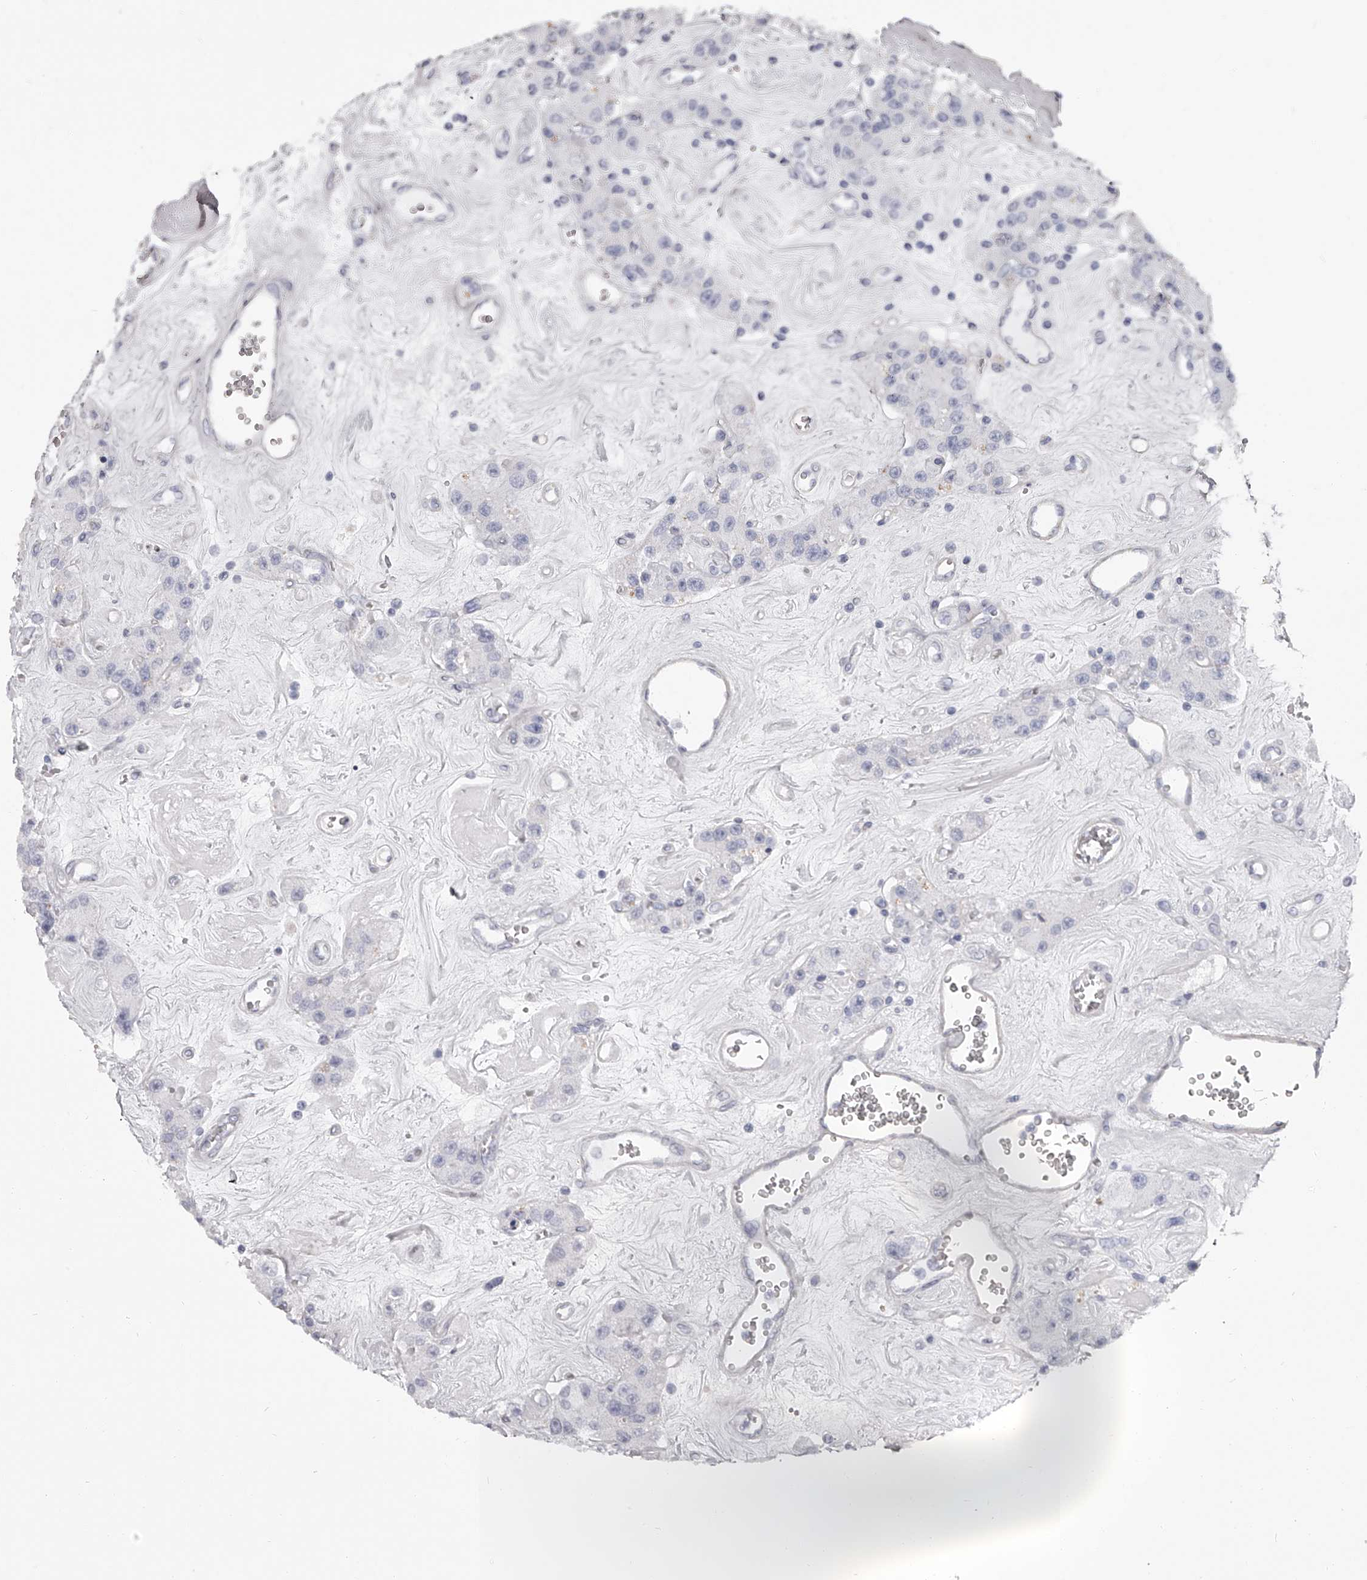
{"staining": {"intensity": "negative", "quantity": "none", "location": "none"}, "tissue": "carcinoid", "cell_type": "Tumor cells", "image_type": "cancer", "snomed": [{"axis": "morphology", "description": "Carcinoid, malignant, NOS"}, {"axis": "topography", "description": "Pancreas"}], "caption": "Immunohistochemical staining of malignant carcinoid exhibits no significant expression in tumor cells. Brightfield microscopy of immunohistochemistry (IHC) stained with DAB (3,3'-diaminobenzidine) (brown) and hematoxylin (blue), captured at high magnification.", "gene": "PFDN2", "patient": {"sex": "male", "age": 41}}